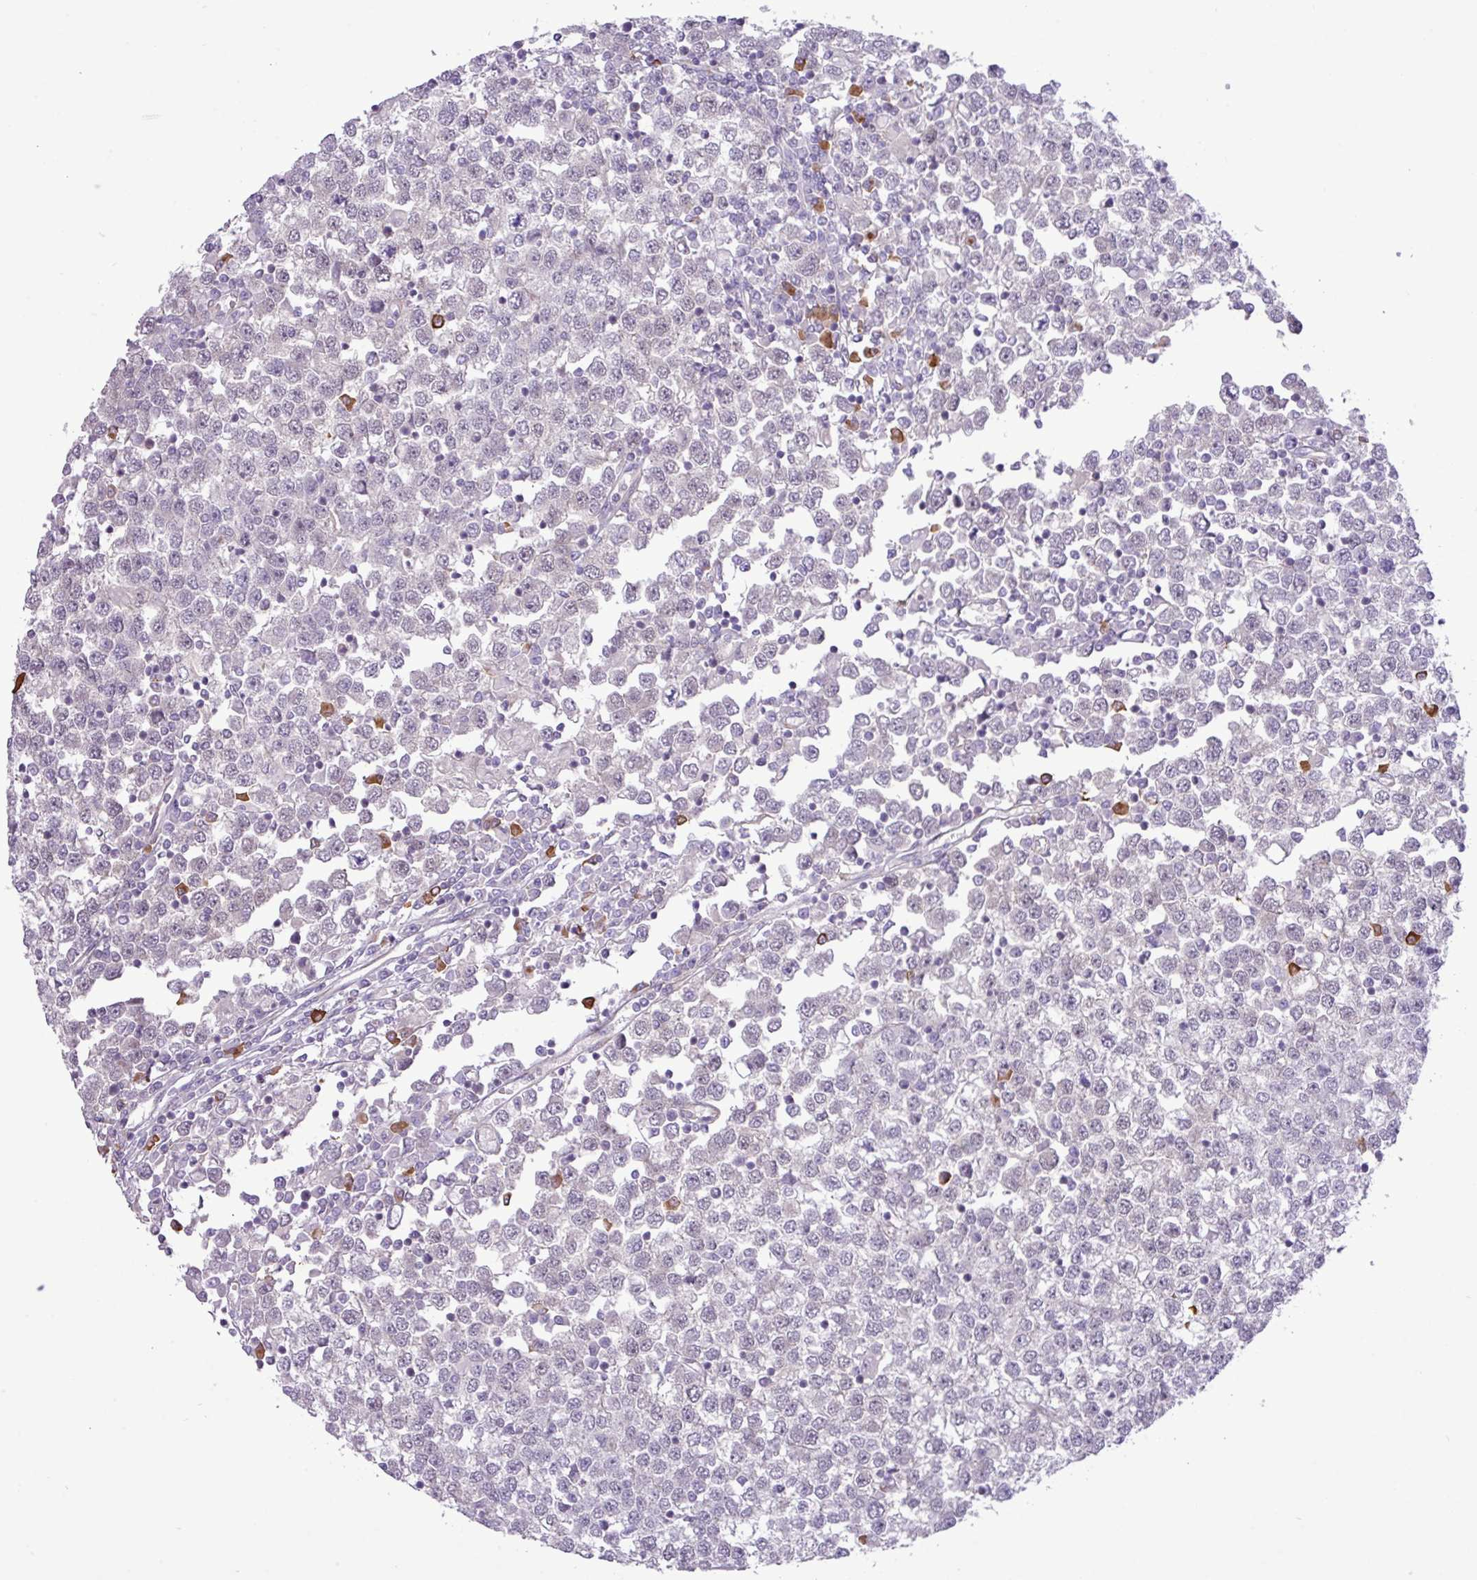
{"staining": {"intensity": "negative", "quantity": "none", "location": "none"}, "tissue": "testis cancer", "cell_type": "Tumor cells", "image_type": "cancer", "snomed": [{"axis": "morphology", "description": "Seminoma, NOS"}, {"axis": "topography", "description": "Testis"}], "caption": "IHC of human seminoma (testis) reveals no expression in tumor cells.", "gene": "FAM222B", "patient": {"sex": "male", "age": 65}}